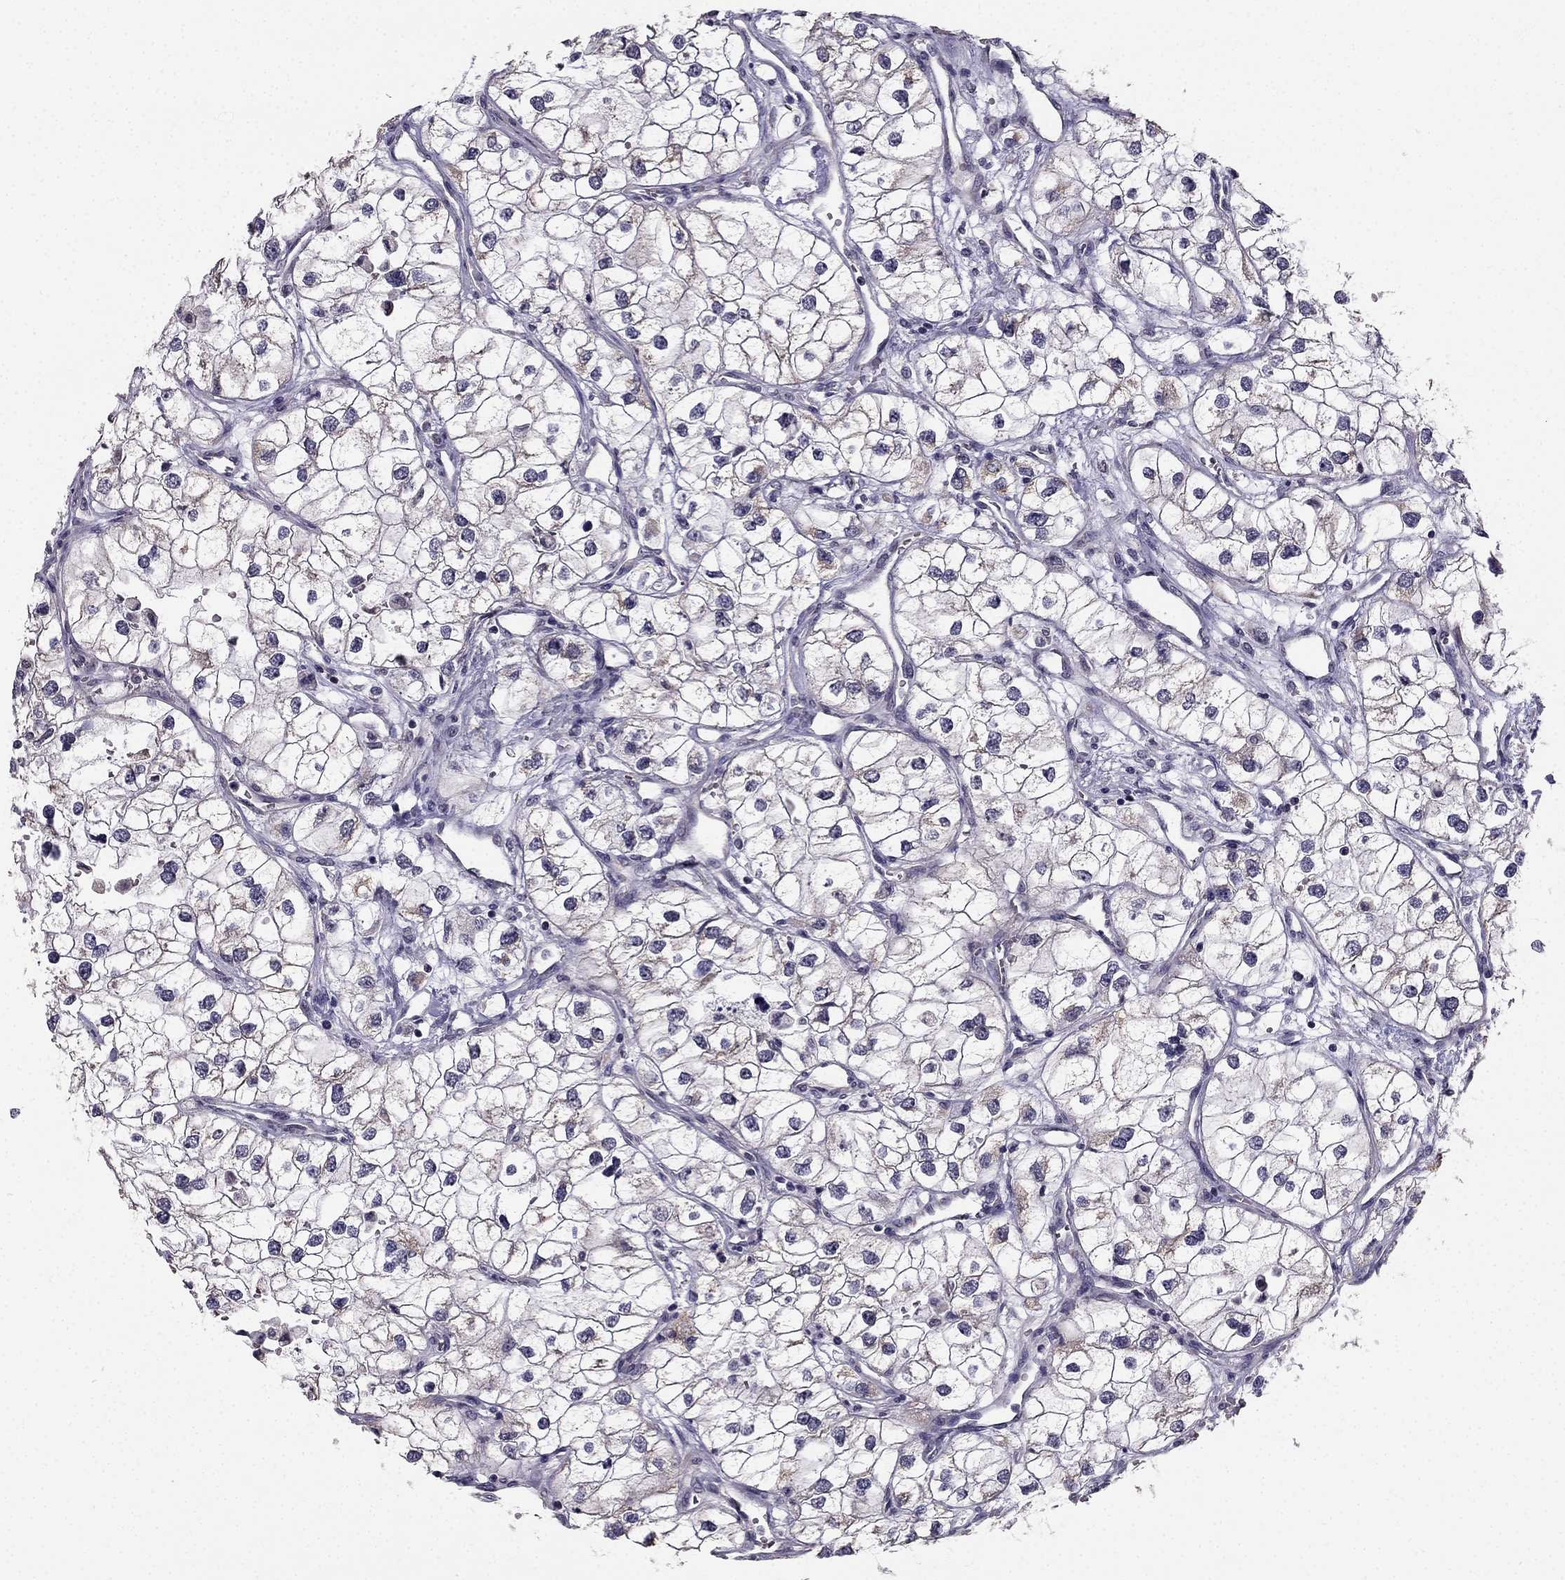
{"staining": {"intensity": "negative", "quantity": "none", "location": "none"}, "tissue": "renal cancer", "cell_type": "Tumor cells", "image_type": "cancer", "snomed": [{"axis": "morphology", "description": "Adenocarcinoma, NOS"}, {"axis": "topography", "description": "Kidney"}], "caption": "Protein analysis of adenocarcinoma (renal) exhibits no significant positivity in tumor cells.", "gene": "TSPYL5", "patient": {"sex": "male", "age": 59}}